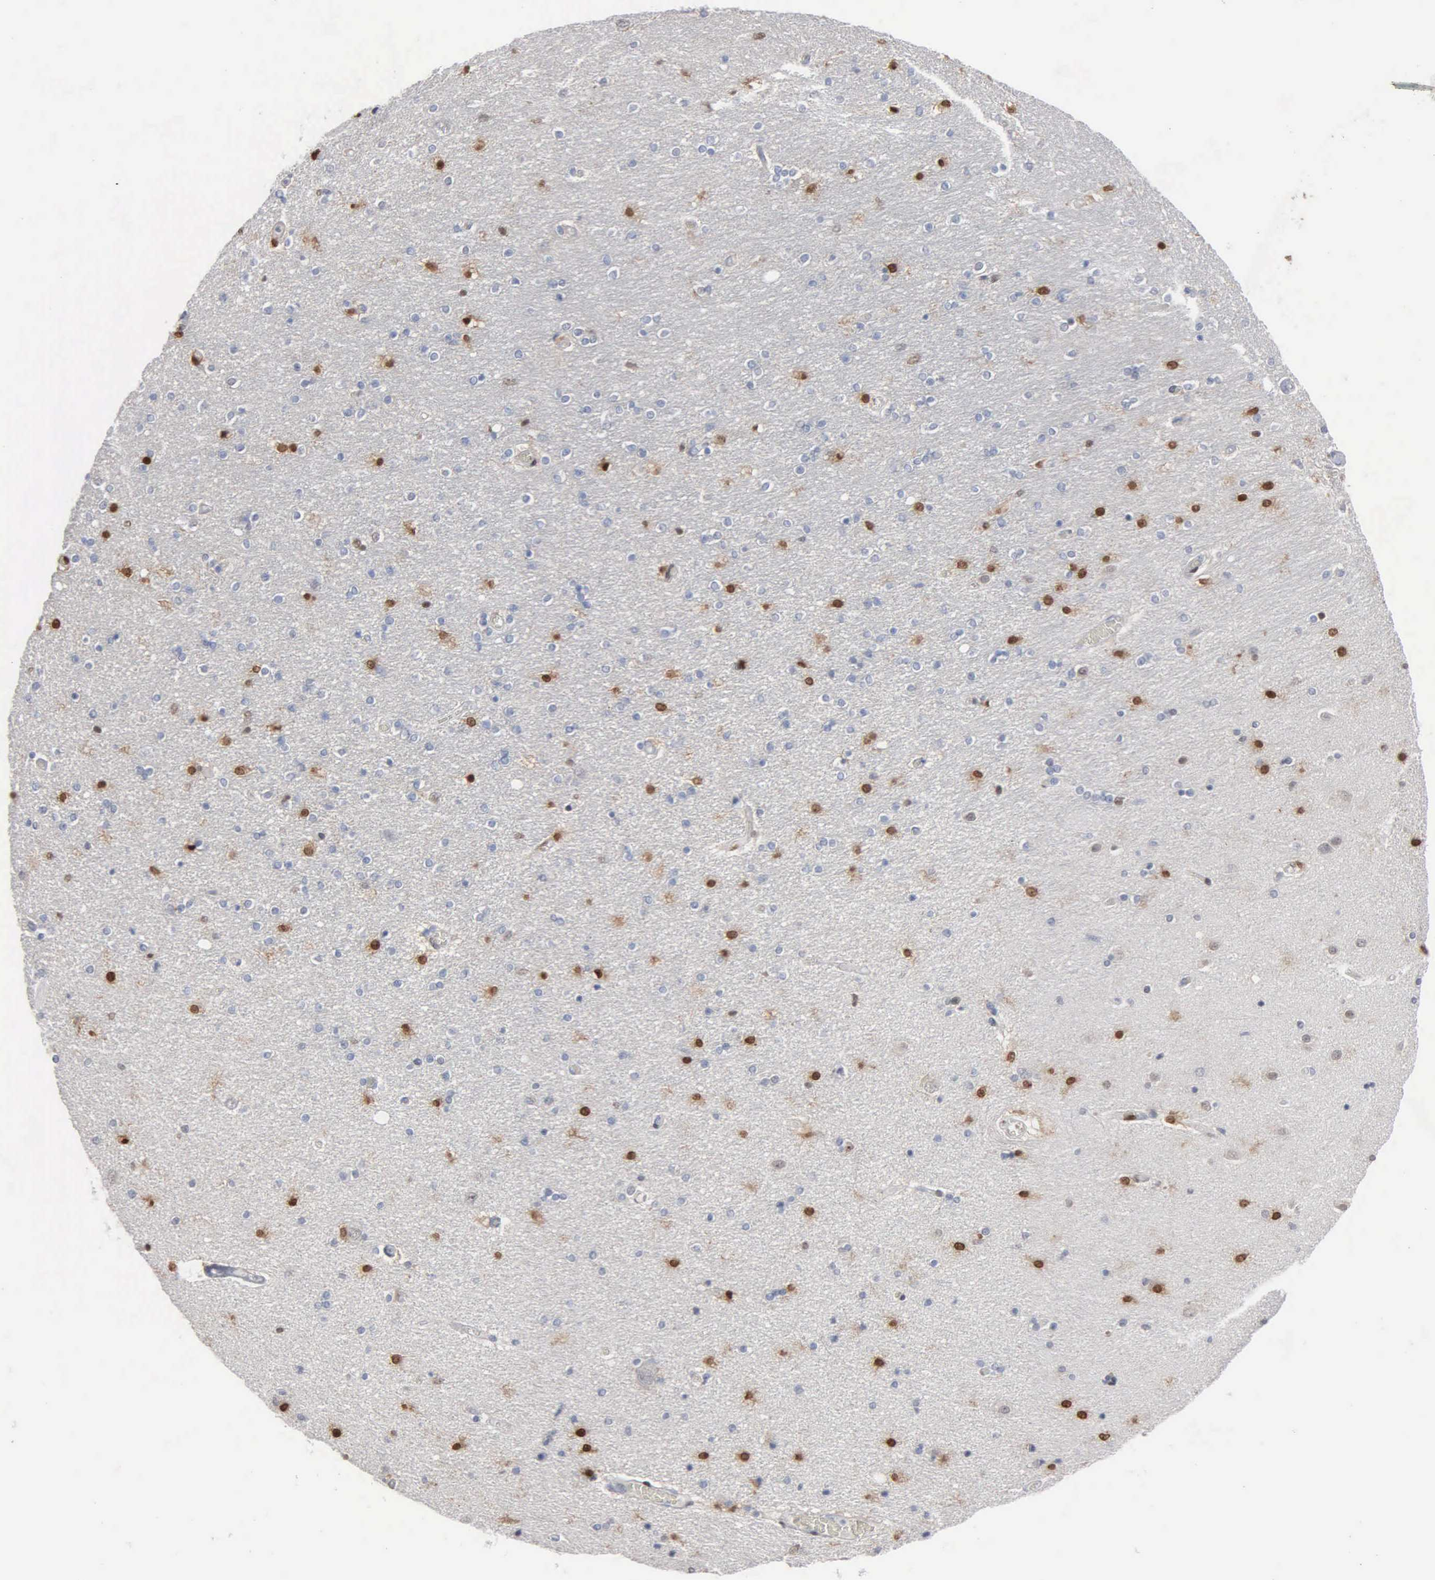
{"staining": {"intensity": "strong", "quantity": "<25%", "location": "nuclear"}, "tissue": "hippocampus", "cell_type": "Glial cells", "image_type": "normal", "snomed": [{"axis": "morphology", "description": "Normal tissue, NOS"}, {"axis": "topography", "description": "Hippocampus"}], "caption": "Brown immunohistochemical staining in normal human hippocampus reveals strong nuclear staining in about <25% of glial cells. Nuclei are stained in blue.", "gene": "FGF2", "patient": {"sex": "female", "age": 54}}